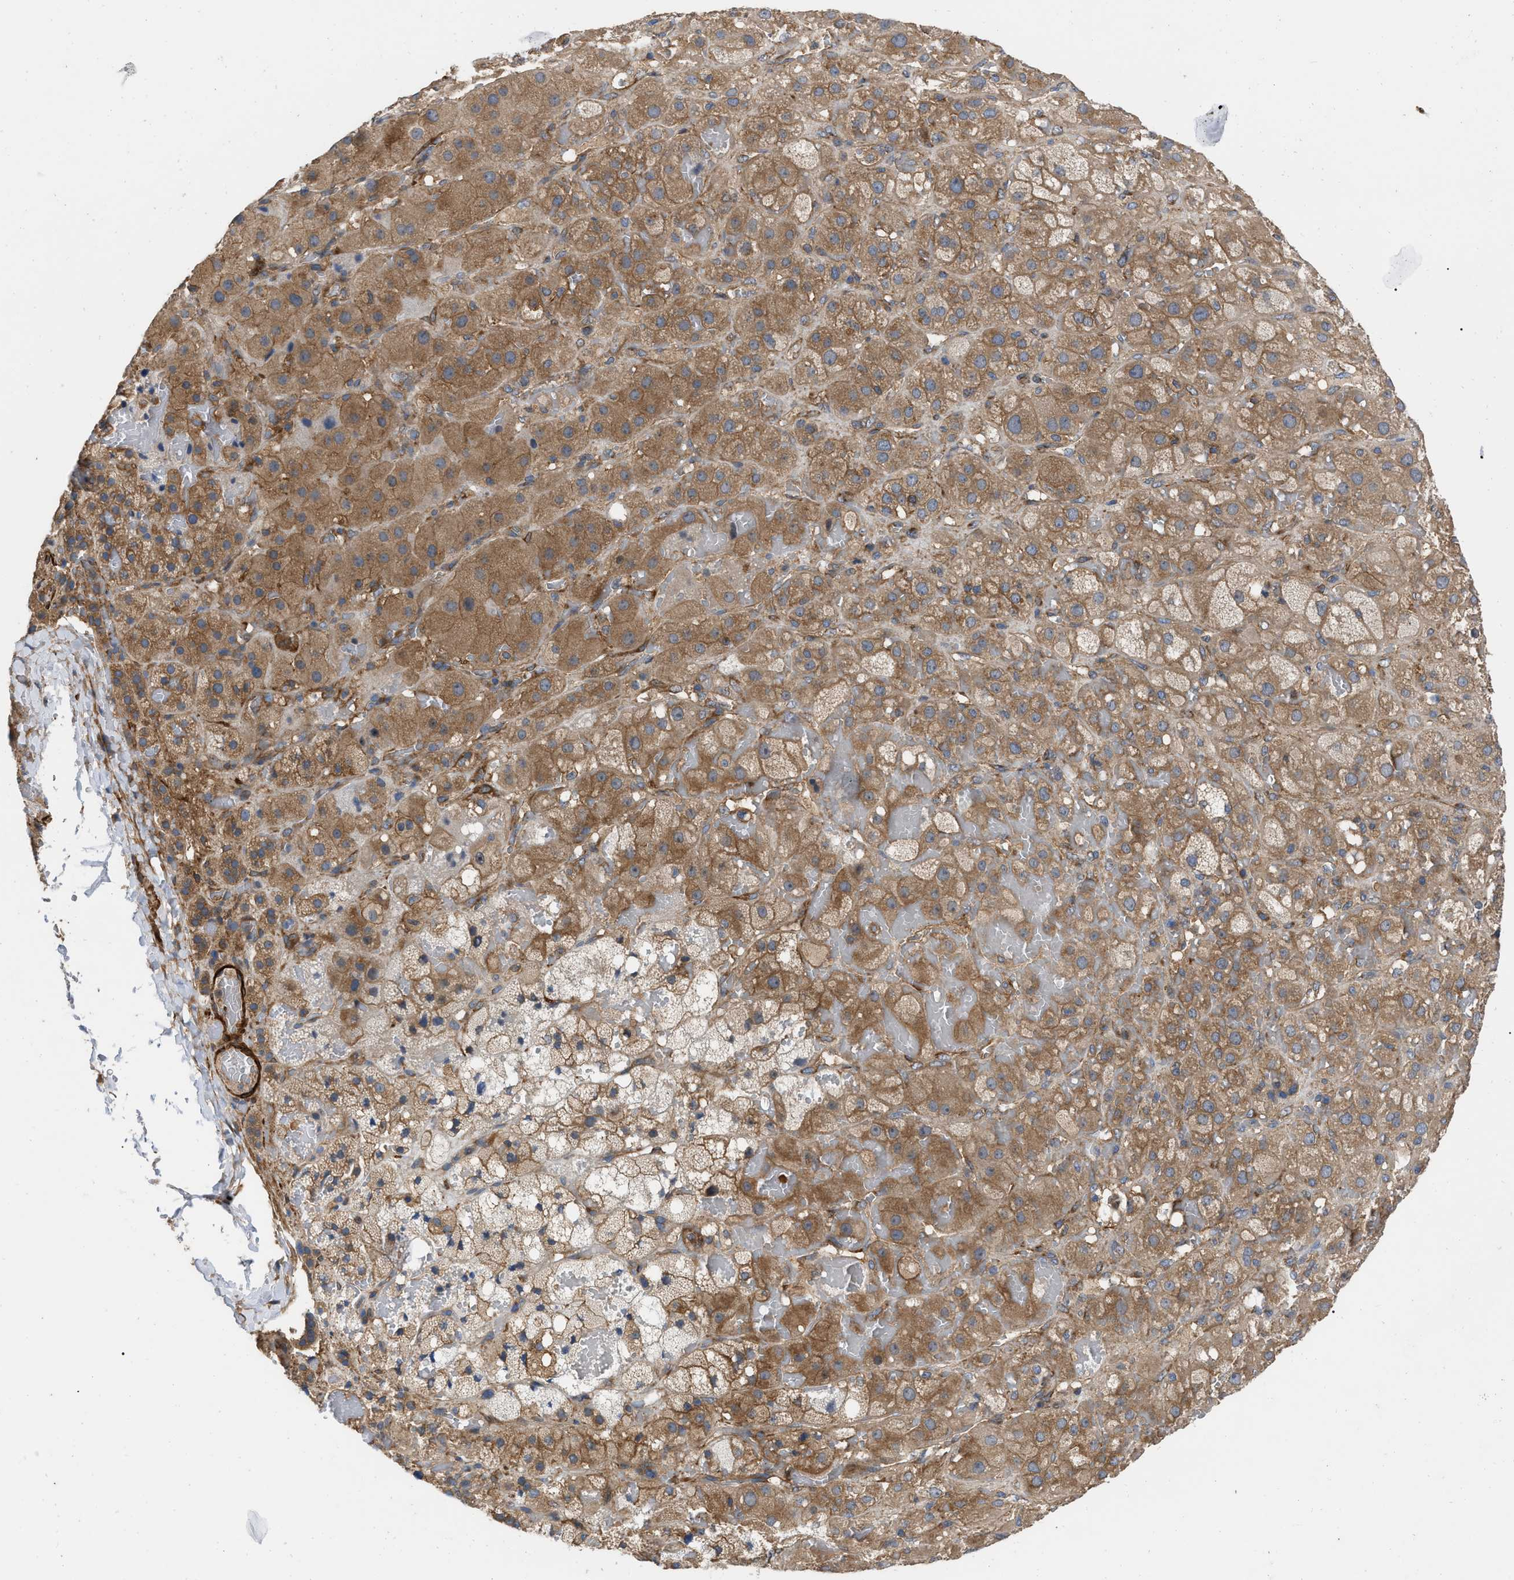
{"staining": {"intensity": "moderate", "quantity": ">75%", "location": "cytoplasmic/membranous"}, "tissue": "adrenal gland", "cell_type": "Glandular cells", "image_type": "normal", "snomed": [{"axis": "morphology", "description": "Normal tissue, NOS"}, {"axis": "topography", "description": "Adrenal gland"}], "caption": "Immunohistochemical staining of unremarkable adrenal gland shows medium levels of moderate cytoplasmic/membranous positivity in approximately >75% of glandular cells. The staining was performed using DAB, with brown indicating positive protein expression. Nuclei are stained blue with hematoxylin.", "gene": "RABEP1", "patient": {"sex": "female", "age": 47}}